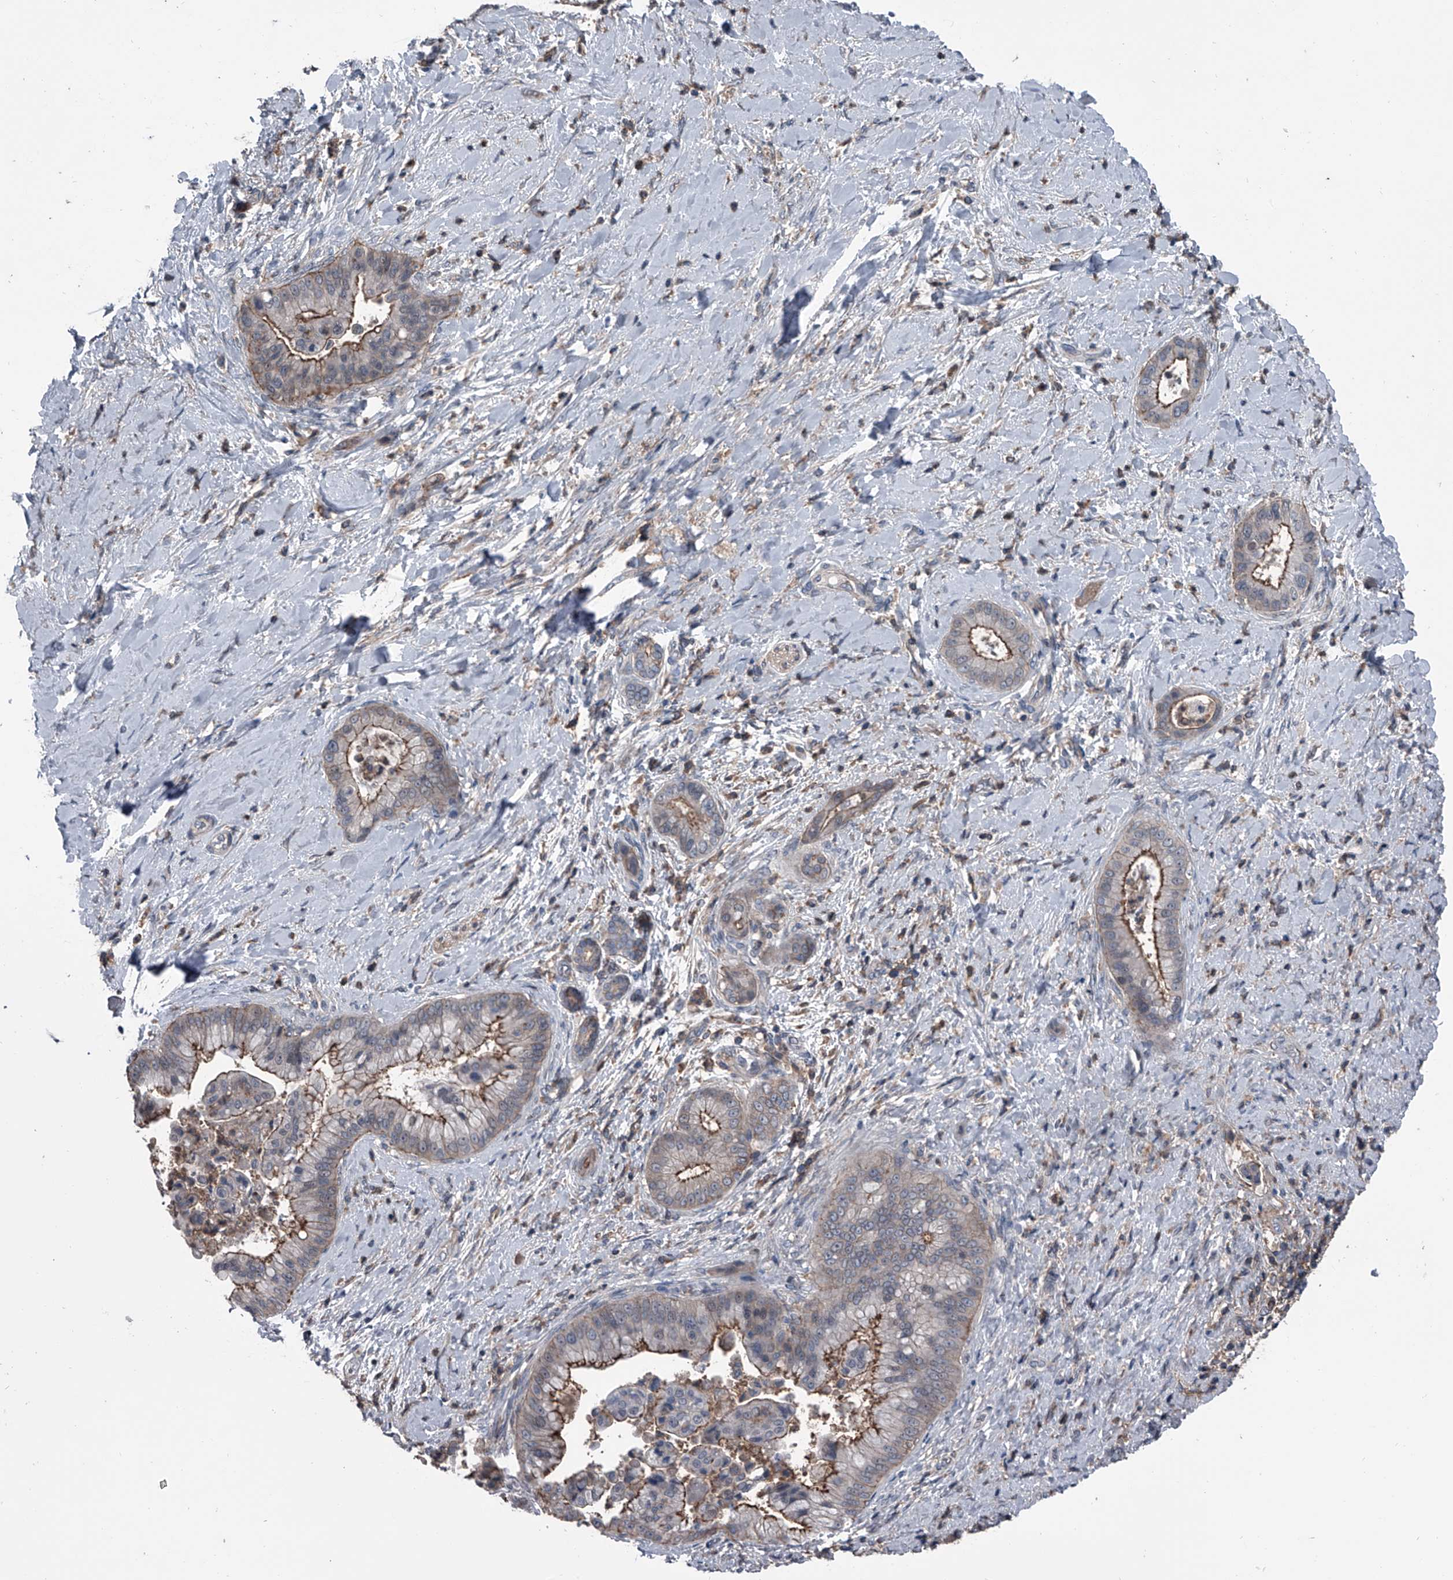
{"staining": {"intensity": "moderate", "quantity": "25%-75%", "location": "cytoplasmic/membranous"}, "tissue": "liver cancer", "cell_type": "Tumor cells", "image_type": "cancer", "snomed": [{"axis": "morphology", "description": "Cholangiocarcinoma"}, {"axis": "topography", "description": "Liver"}], "caption": "An image showing moderate cytoplasmic/membranous staining in approximately 25%-75% of tumor cells in liver cholangiocarcinoma, as visualized by brown immunohistochemical staining.", "gene": "PIP5K1A", "patient": {"sex": "female", "age": 54}}